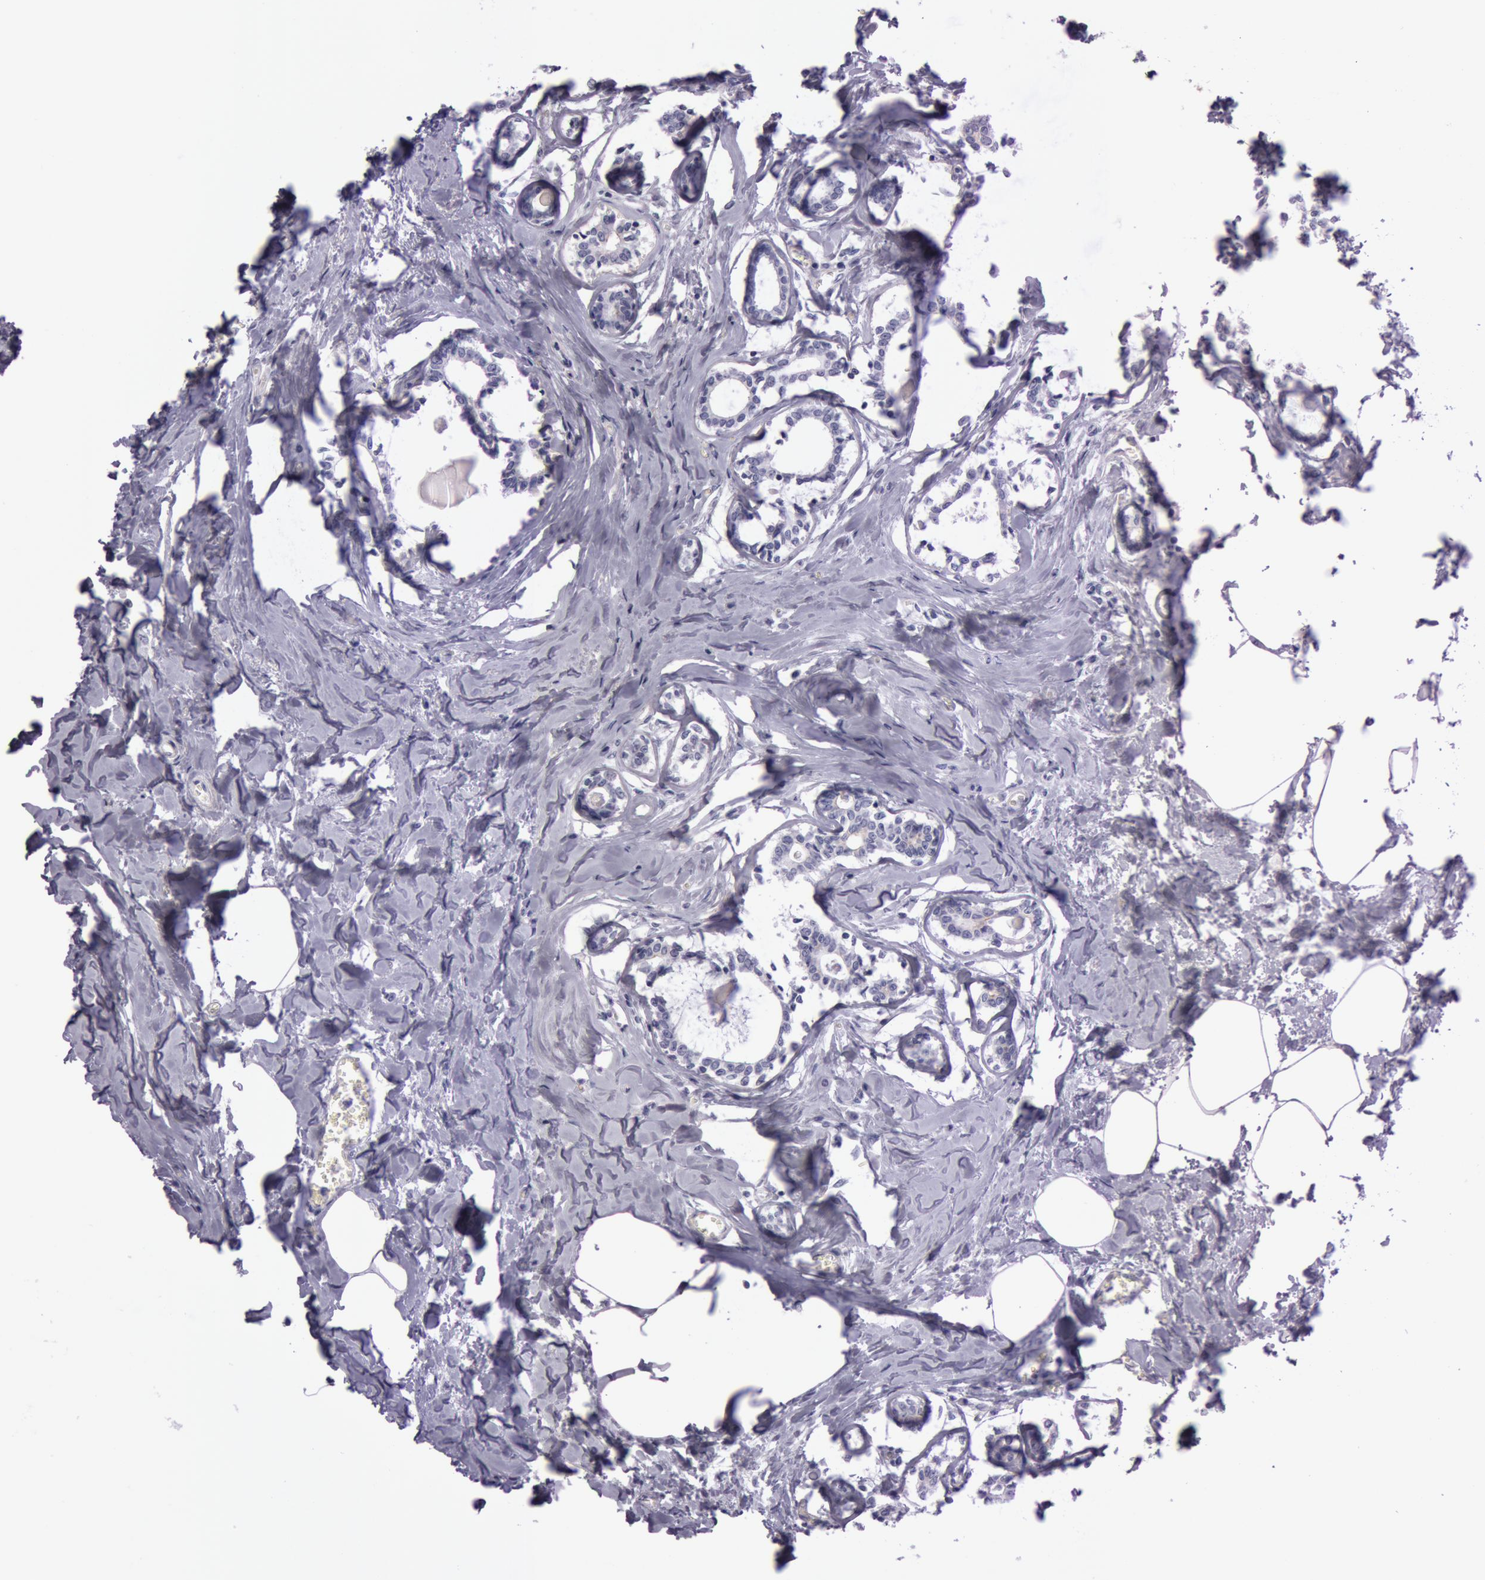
{"staining": {"intensity": "negative", "quantity": "none", "location": "none"}, "tissue": "breast cancer", "cell_type": "Tumor cells", "image_type": "cancer", "snomed": [{"axis": "morphology", "description": "Lobular carcinoma"}, {"axis": "topography", "description": "Breast"}], "caption": "There is no significant positivity in tumor cells of breast lobular carcinoma. (Immunohistochemistry, brightfield microscopy, high magnification).", "gene": "FOLH1", "patient": {"sex": "female", "age": 51}}